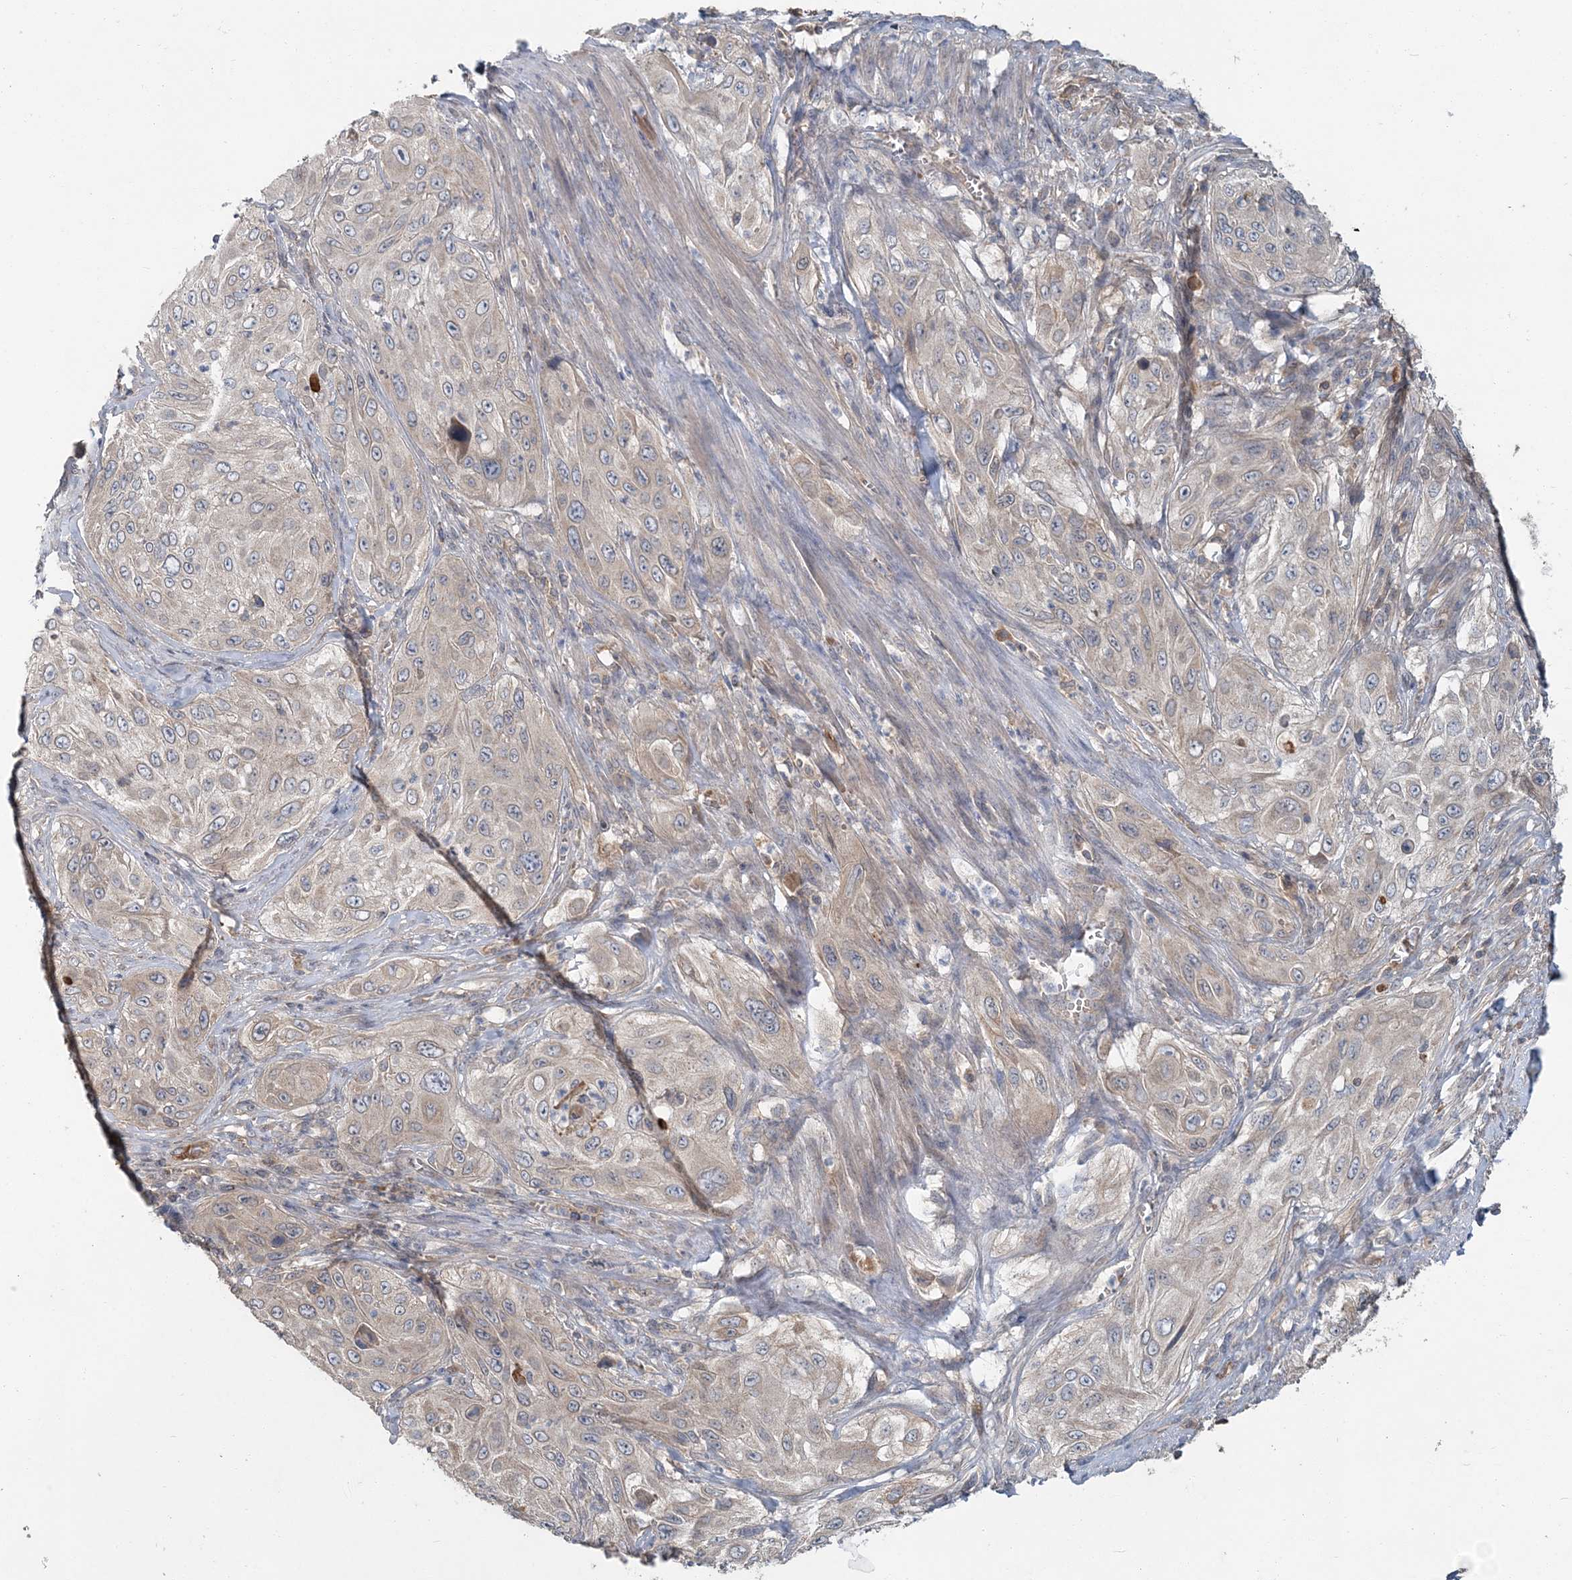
{"staining": {"intensity": "negative", "quantity": "none", "location": "none"}, "tissue": "cervical cancer", "cell_type": "Tumor cells", "image_type": "cancer", "snomed": [{"axis": "morphology", "description": "Squamous cell carcinoma, NOS"}, {"axis": "topography", "description": "Cervix"}], "caption": "There is no significant staining in tumor cells of cervical cancer (squamous cell carcinoma). (Immunohistochemistry, brightfield microscopy, high magnification).", "gene": "RNF25", "patient": {"sex": "female", "age": 42}}